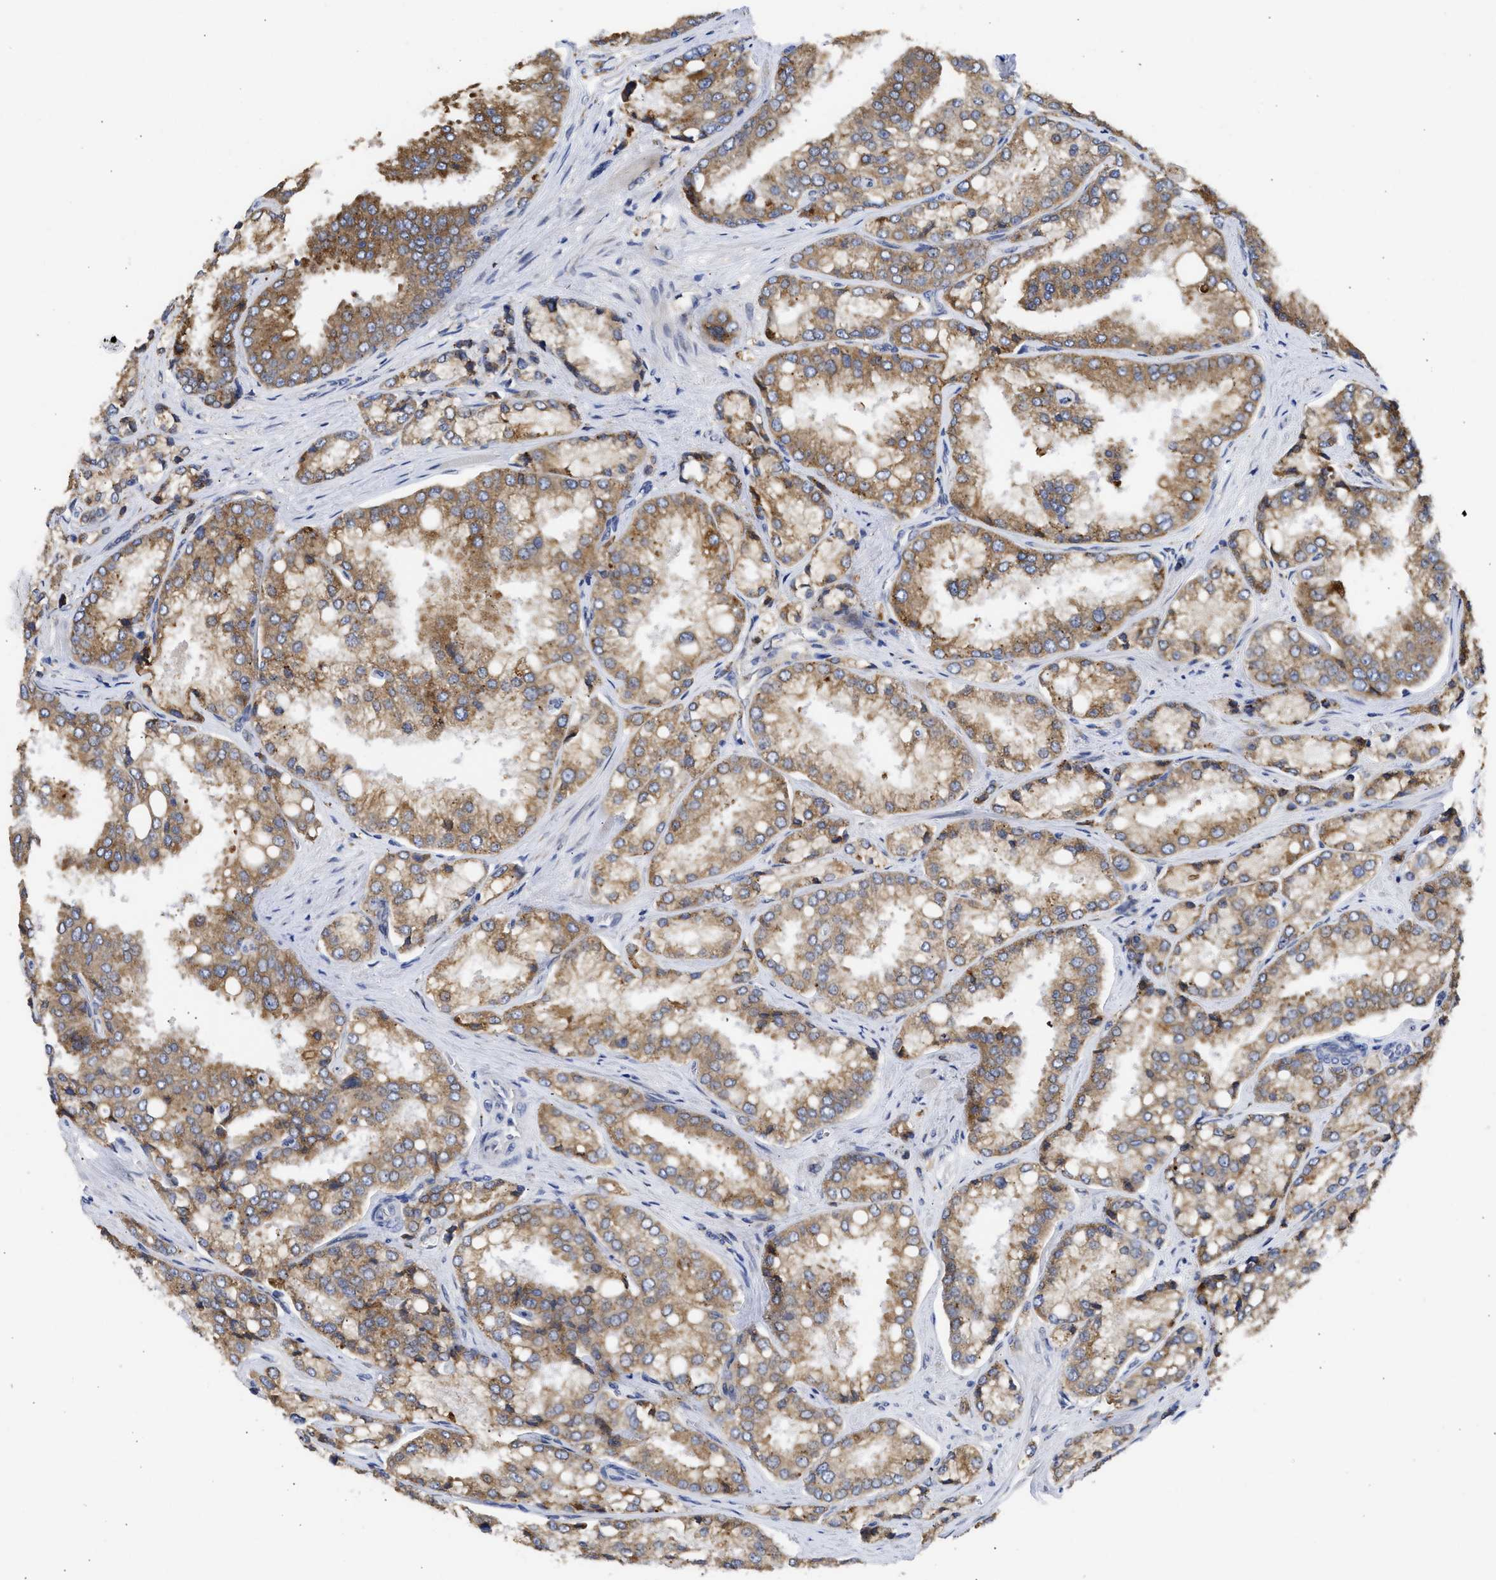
{"staining": {"intensity": "moderate", "quantity": ">75%", "location": "cytoplasmic/membranous"}, "tissue": "prostate cancer", "cell_type": "Tumor cells", "image_type": "cancer", "snomed": [{"axis": "morphology", "description": "Adenocarcinoma, High grade"}, {"axis": "topography", "description": "Prostate"}], "caption": "Protein staining of prostate adenocarcinoma (high-grade) tissue exhibits moderate cytoplasmic/membranous expression in about >75% of tumor cells.", "gene": "TMED1", "patient": {"sex": "male", "age": 50}}